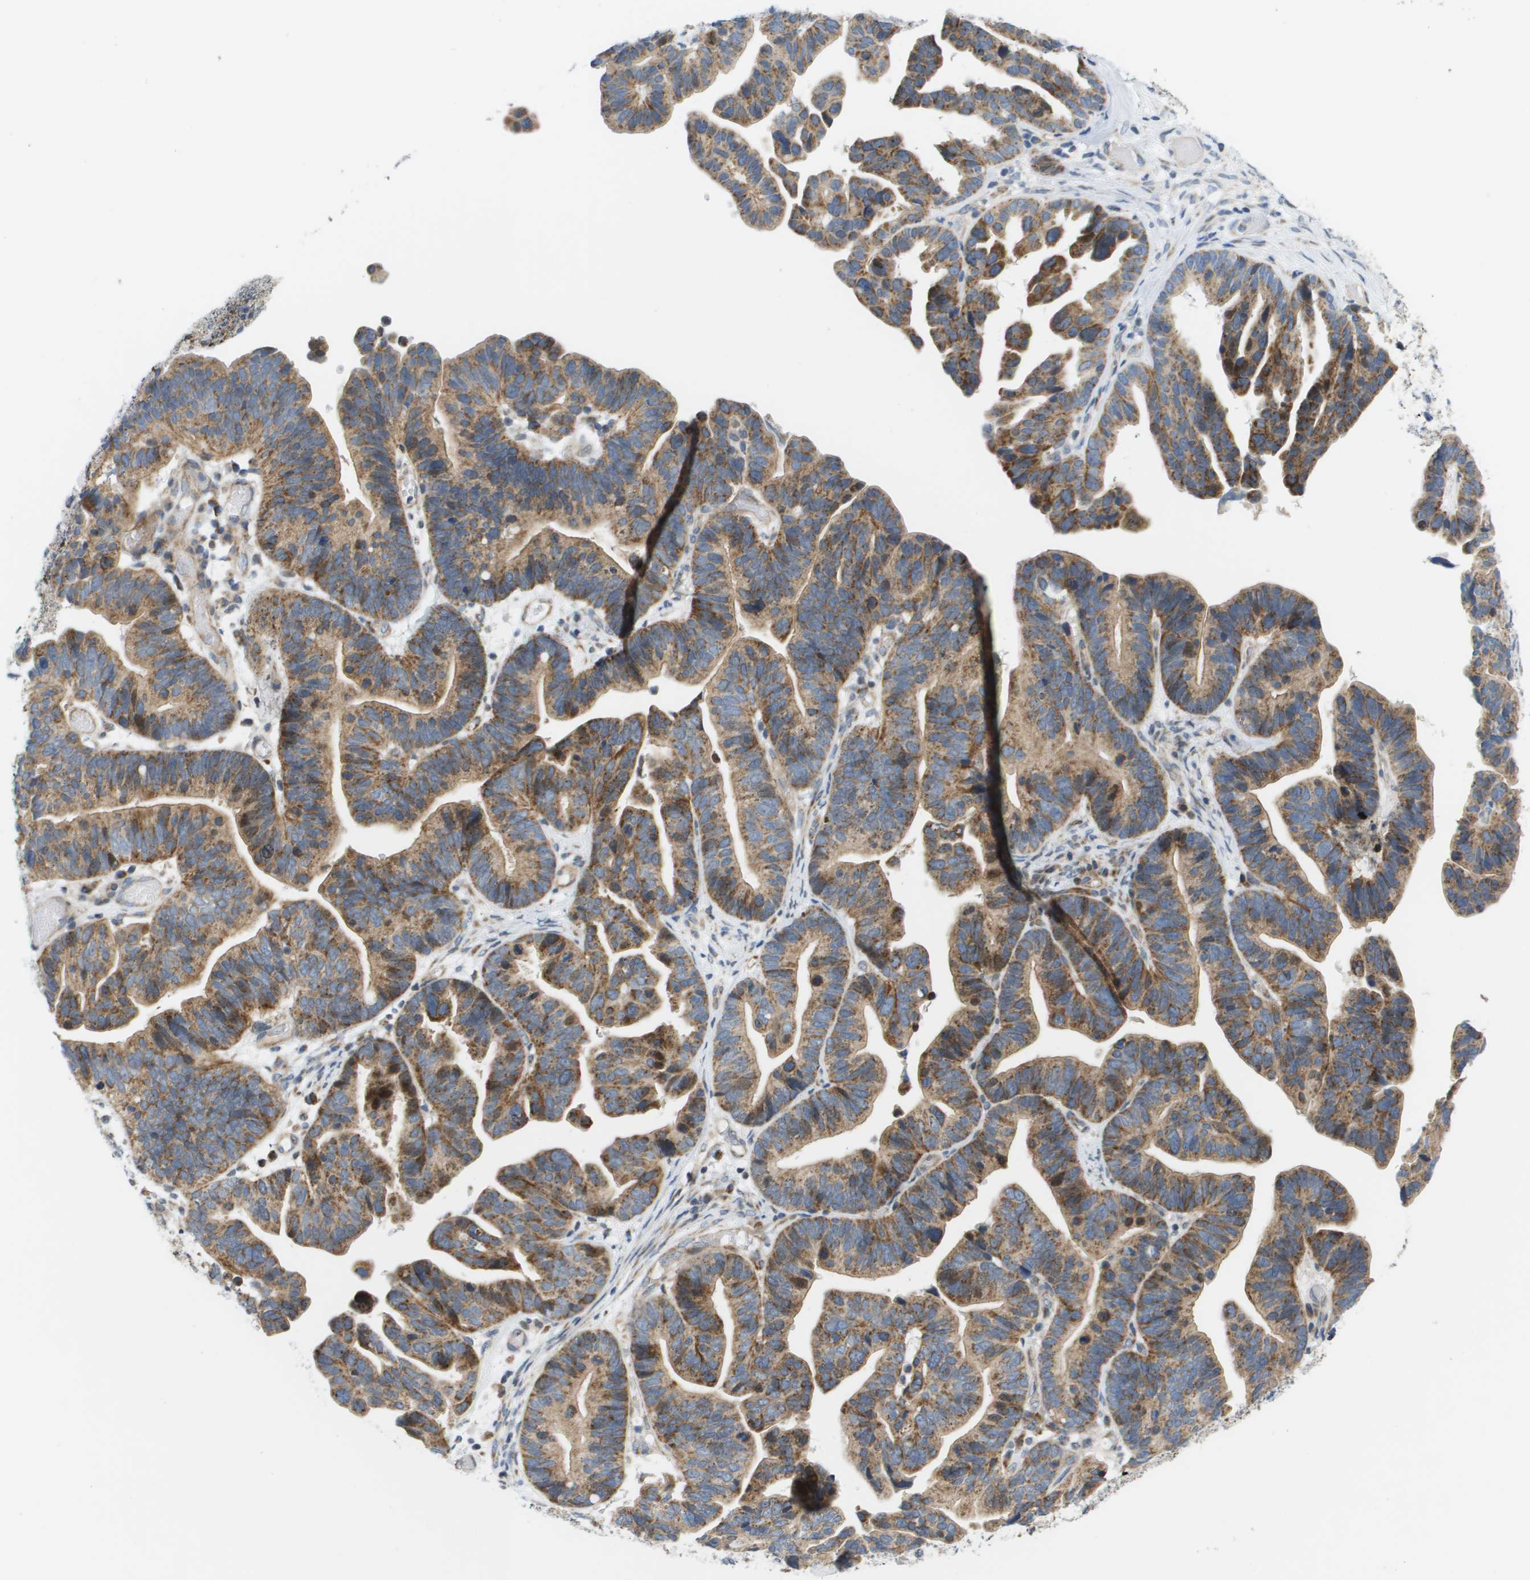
{"staining": {"intensity": "moderate", "quantity": ">75%", "location": "cytoplasmic/membranous"}, "tissue": "ovarian cancer", "cell_type": "Tumor cells", "image_type": "cancer", "snomed": [{"axis": "morphology", "description": "Cystadenocarcinoma, serous, NOS"}, {"axis": "topography", "description": "Ovary"}], "caption": "Moderate cytoplasmic/membranous positivity is present in approximately >75% of tumor cells in ovarian cancer. (Stains: DAB (3,3'-diaminobenzidine) in brown, nuclei in blue, Microscopy: brightfield microscopy at high magnification).", "gene": "KRT23", "patient": {"sex": "female", "age": 56}}